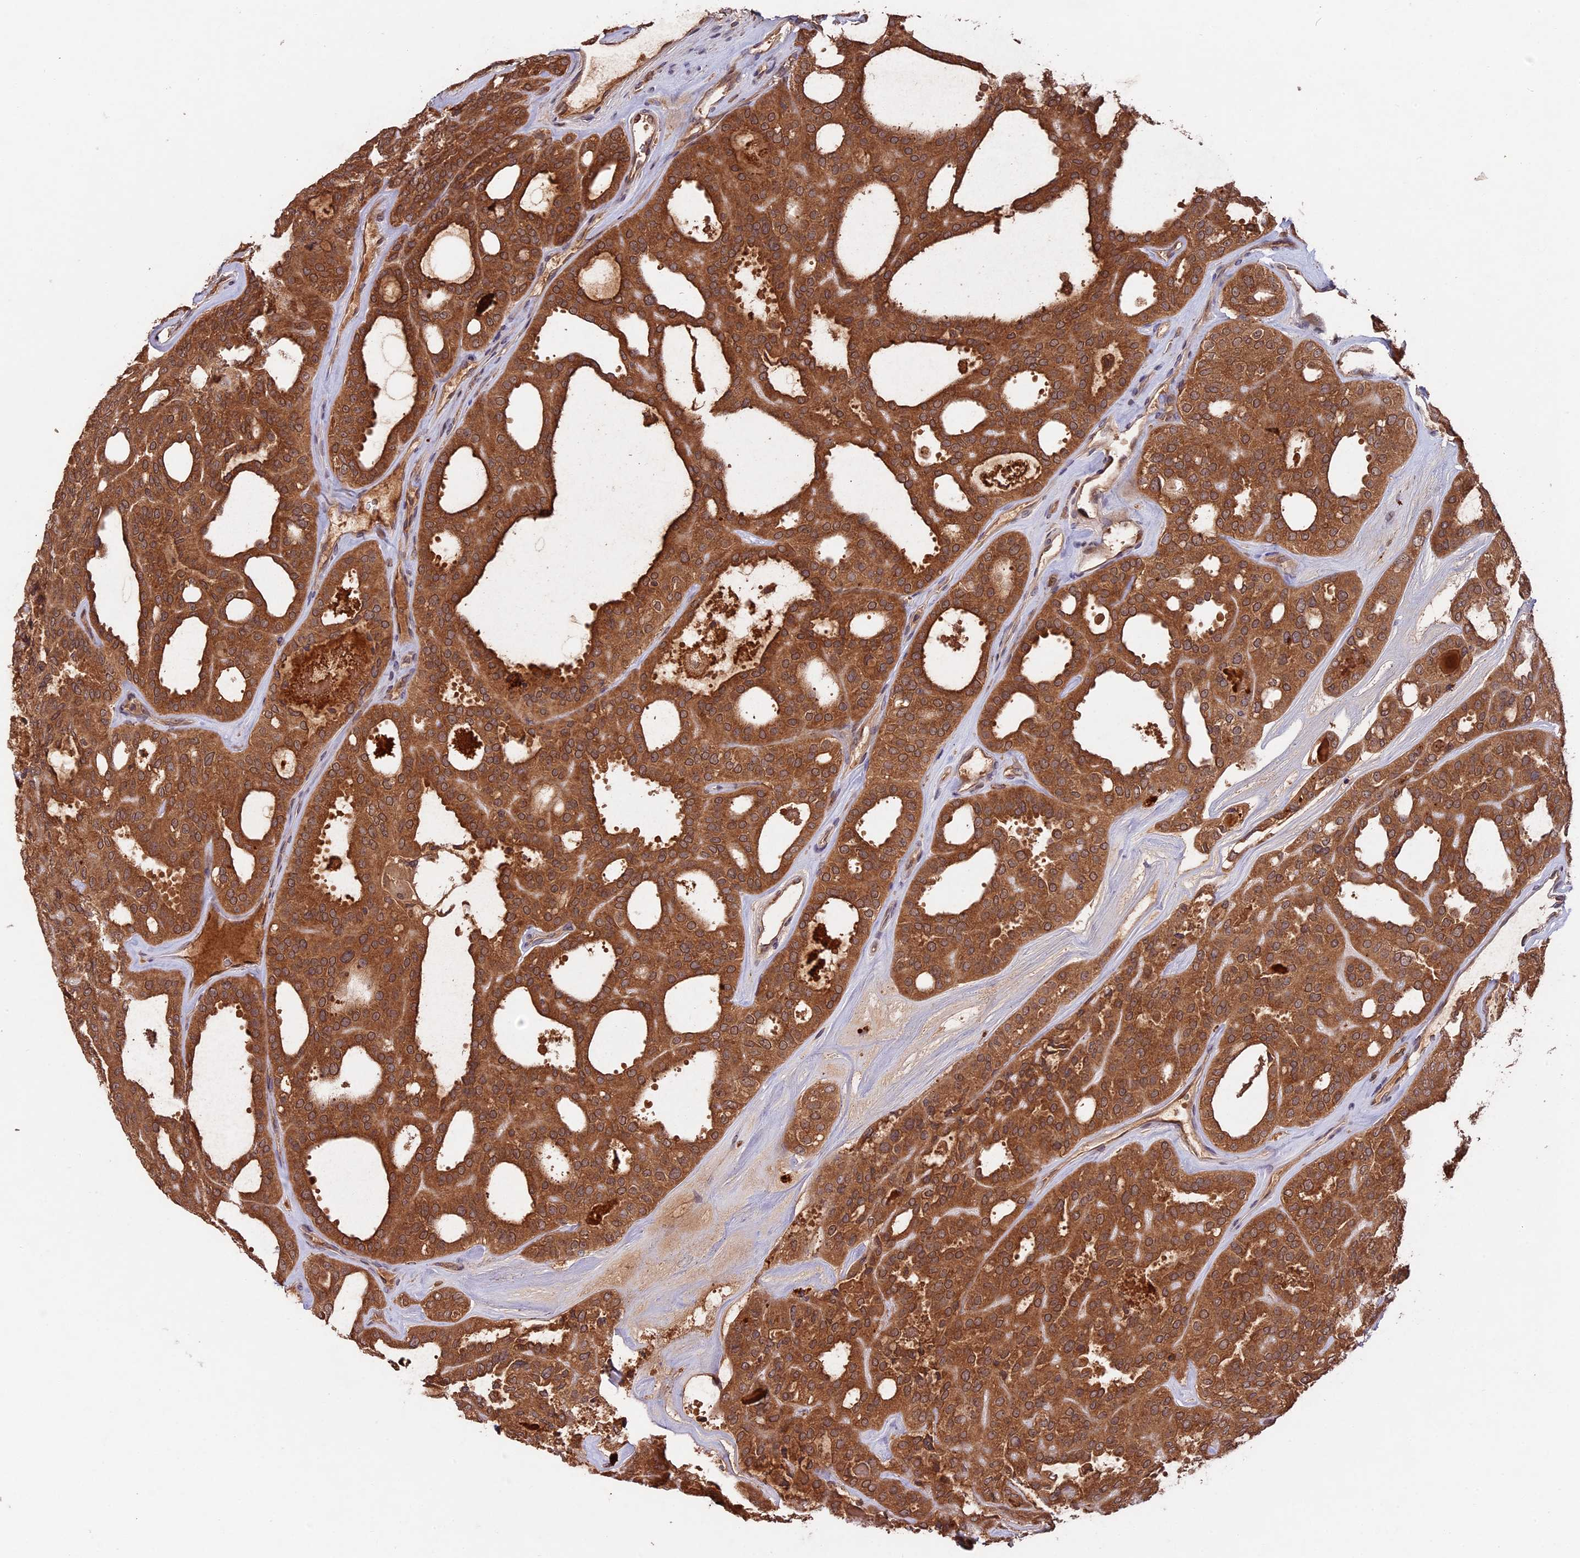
{"staining": {"intensity": "strong", "quantity": ">75%", "location": "cytoplasmic/membranous"}, "tissue": "thyroid cancer", "cell_type": "Tumor cells", "image_type": "cancer", "snomed": [{"axis": "morphology", "description": "Follicular adenoma carcinoma, NOS"}, {"axis": "topography", "description": "Thyroid gland"}], "caption": "Thyroid cancer was stained to show a protein in brown. There is high levels of strong cytoplasmic/membranous positivity in approximately >75% of tumor cells.", "gene": "CHAC1", "patient": {"sex": "male", "age": 75}}